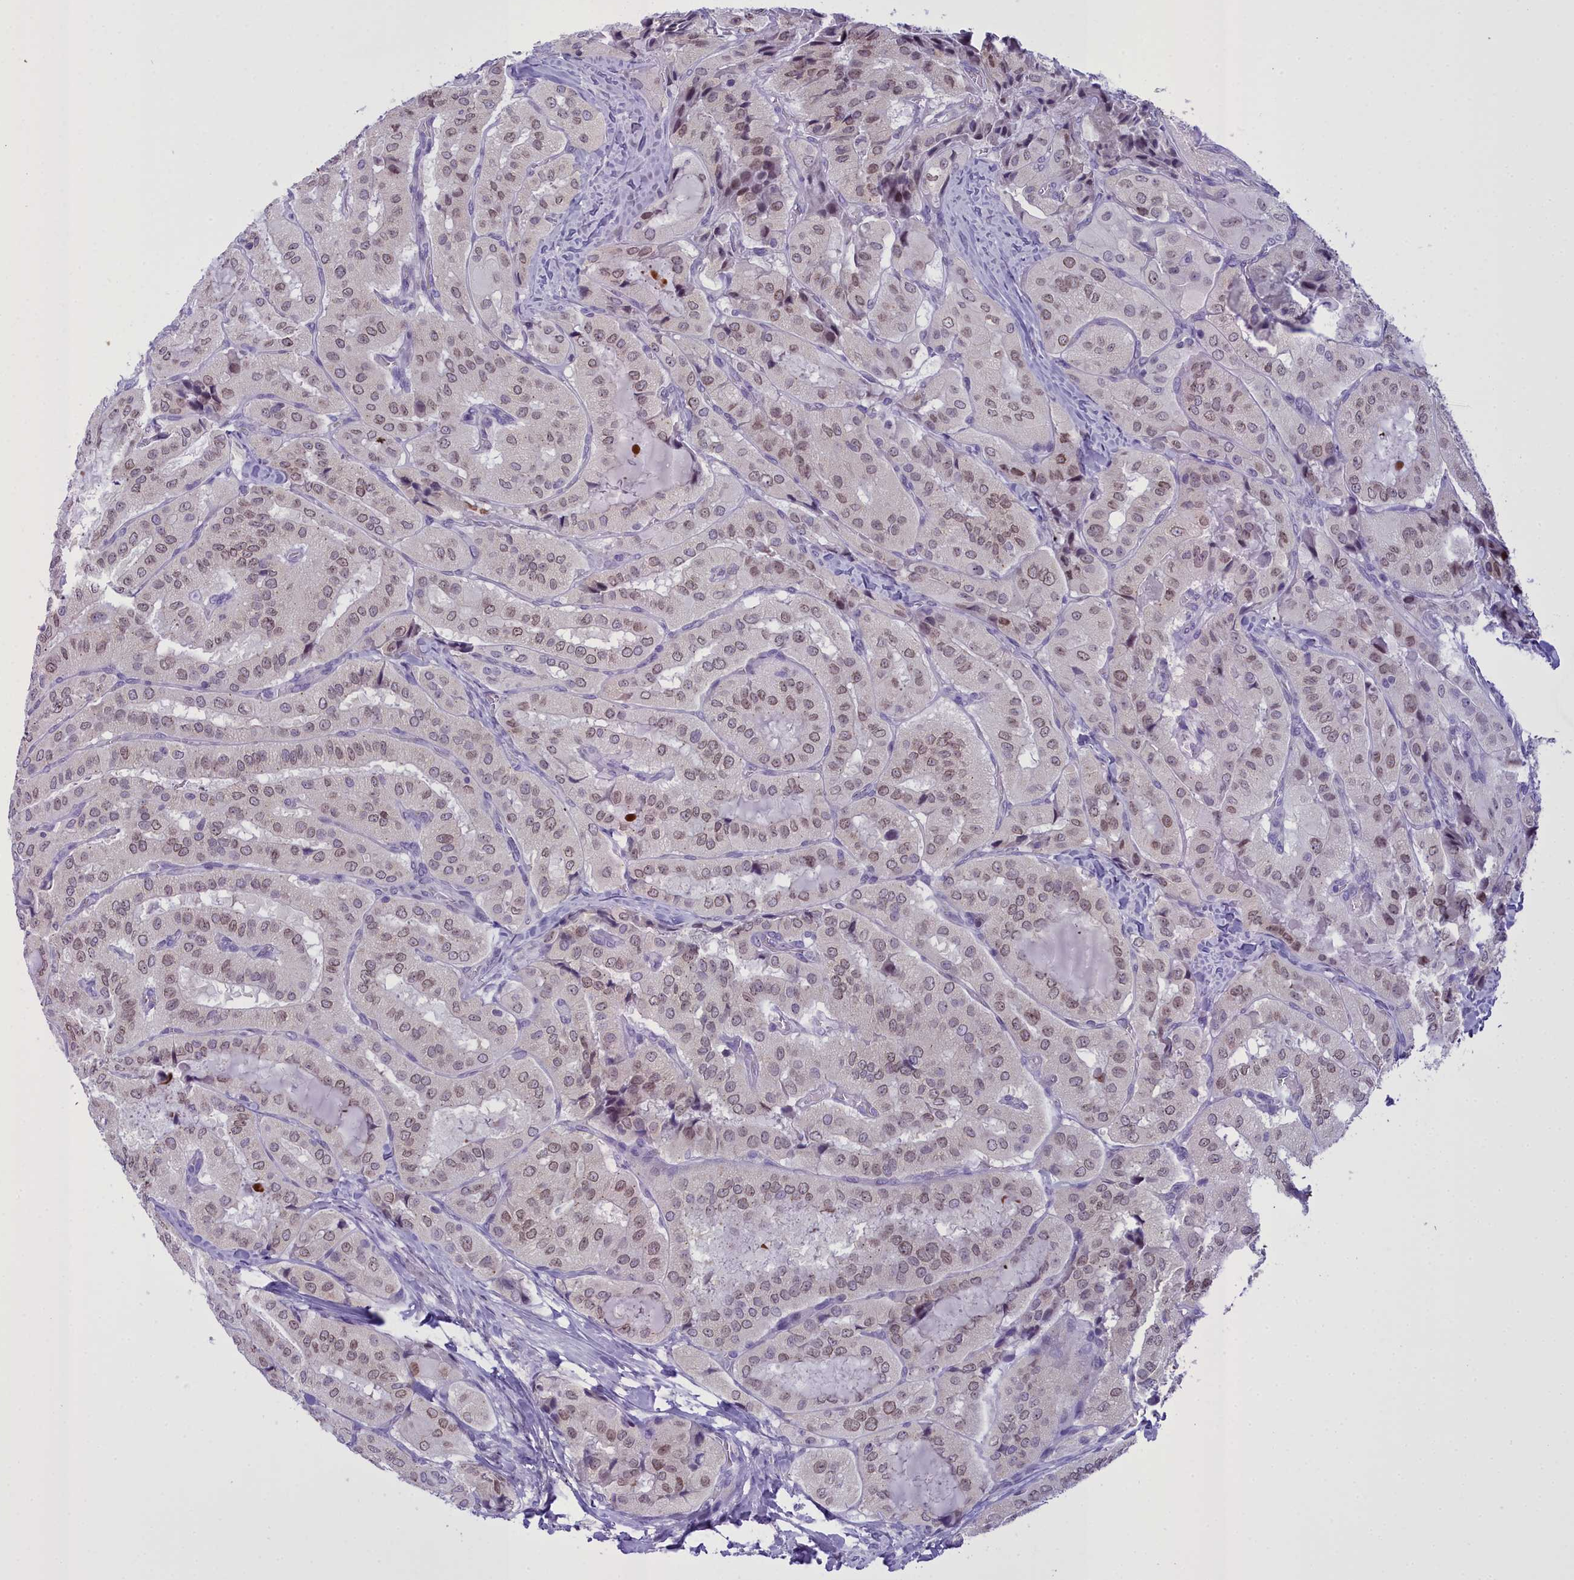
{"staining": {"intensity": "weak", "quantity": ">75%", "location": "nuclear"}, "tissue": "thyroid cancer", "cell_type": "Tumor cells", "image_type": "cancer", "snomed": [{"axis": "morphology", "description": "Normal tissue, NOS"}, {"axis": "morphology", "description": "Papillary adenocarcinoma, NOS"}, {"axis": "topography", "description": "Thyroid gland"}], "caption": "Weak nuclear staining for a protein is appreciated in about >75% of tumor cells of thyroid cancer (papillary adenocarcinoma) using immunohistochemistry.", "gene": "B9D2", "patient": {"sex": "female", "age": 59}}